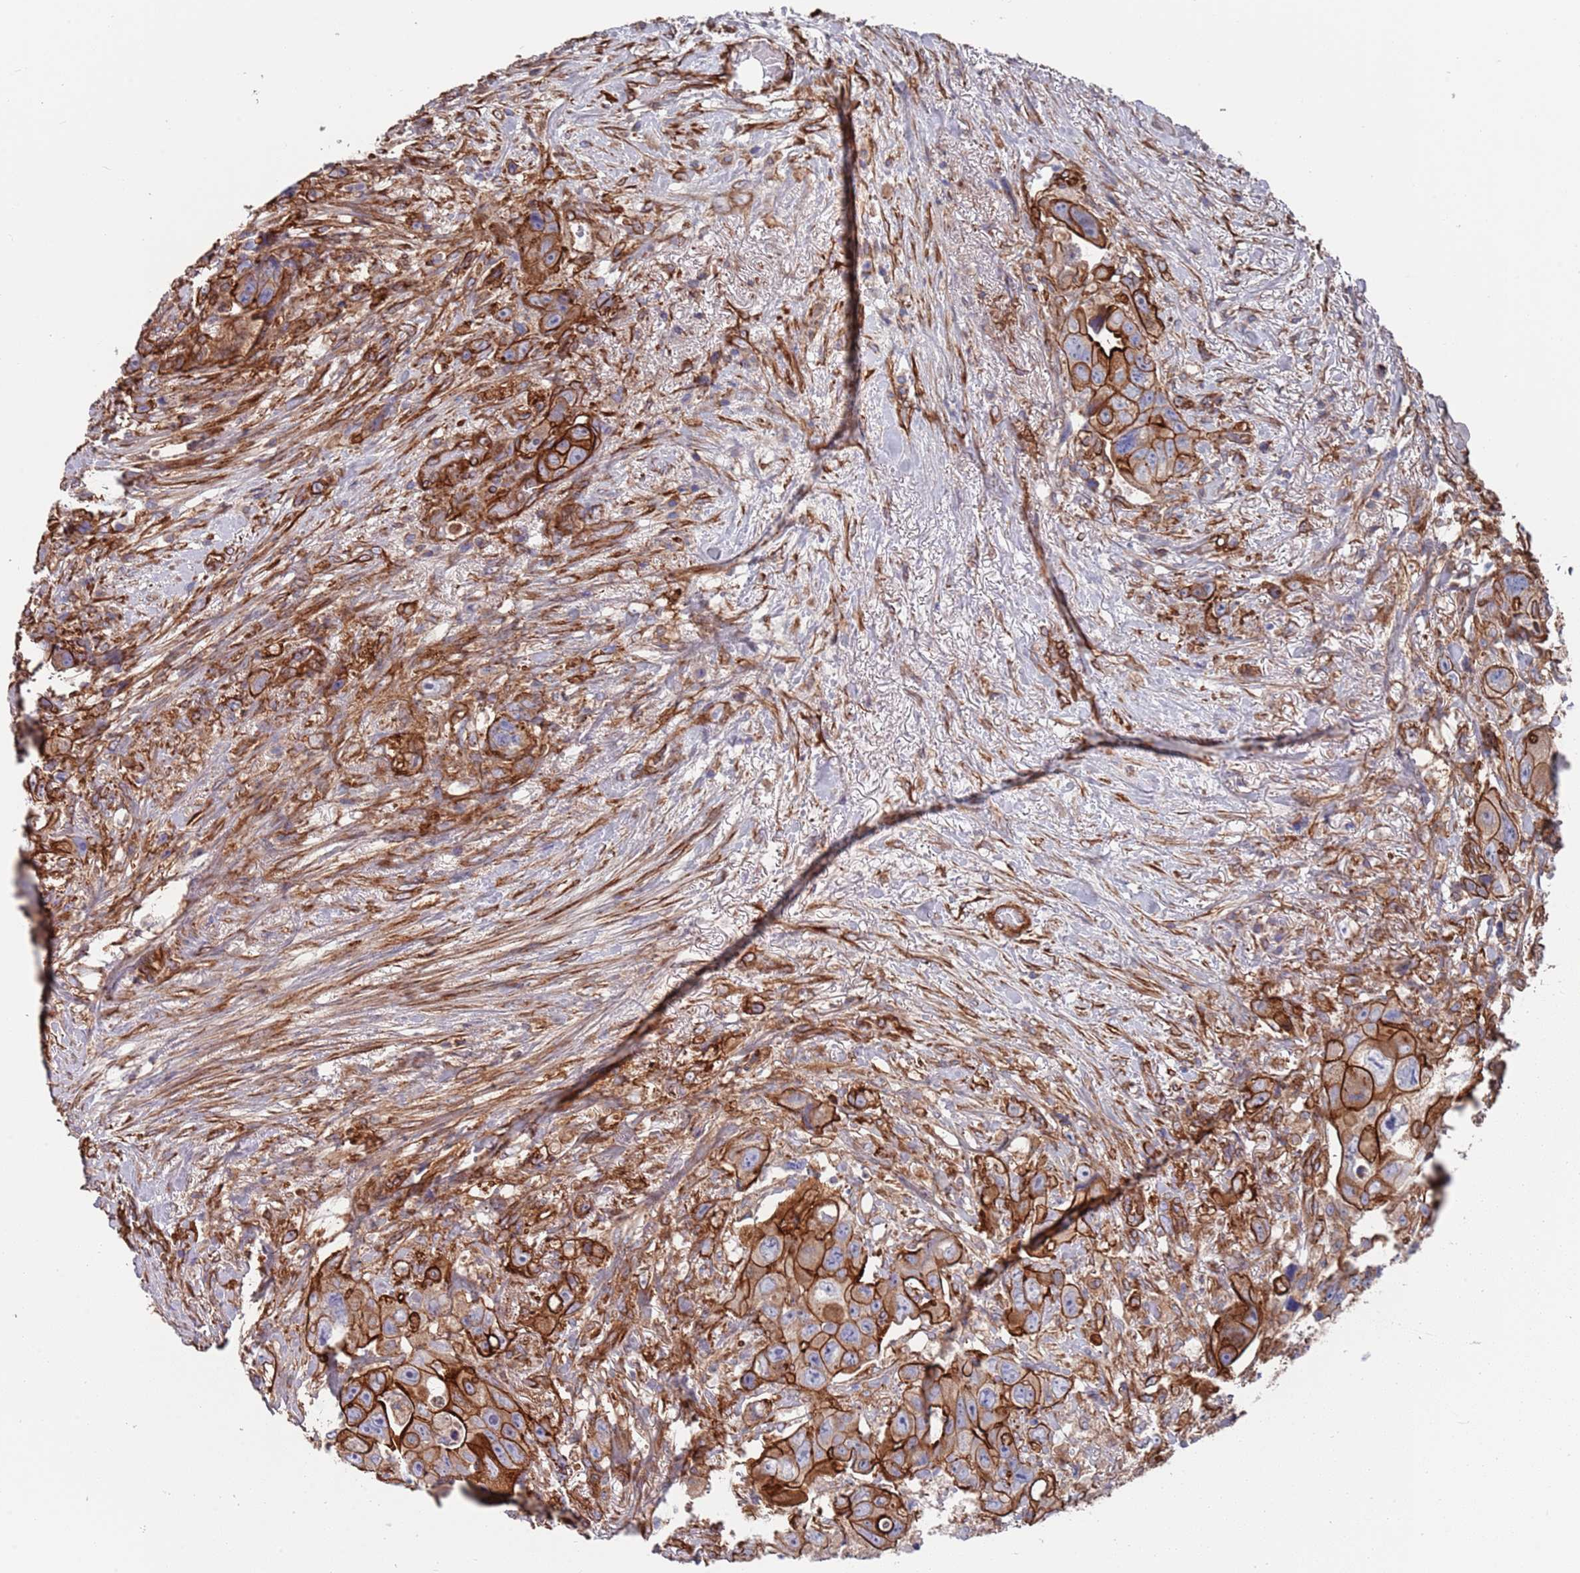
{"staining": {"intensity": "strong", "quantity": ">75%", "location": "cytoplasmic/membranous"}, "tissue": "colorectal cancer", "cell_type": "Tumor cells", "image_type": "cancer", "snomed": [{"axis": "morphology", "description": "Adenocarcinoma, NOS"}, {"axis": "topography", "description": "Colon"}], "caption": "Colorectal cancer stained for a protein (brown) reveals strong cytoplasmic/membranous positive positivity in approximately >75% of tumor cells.", "gene": "JAKMIP2", "patient": {"sex": "female", "age": 46}}